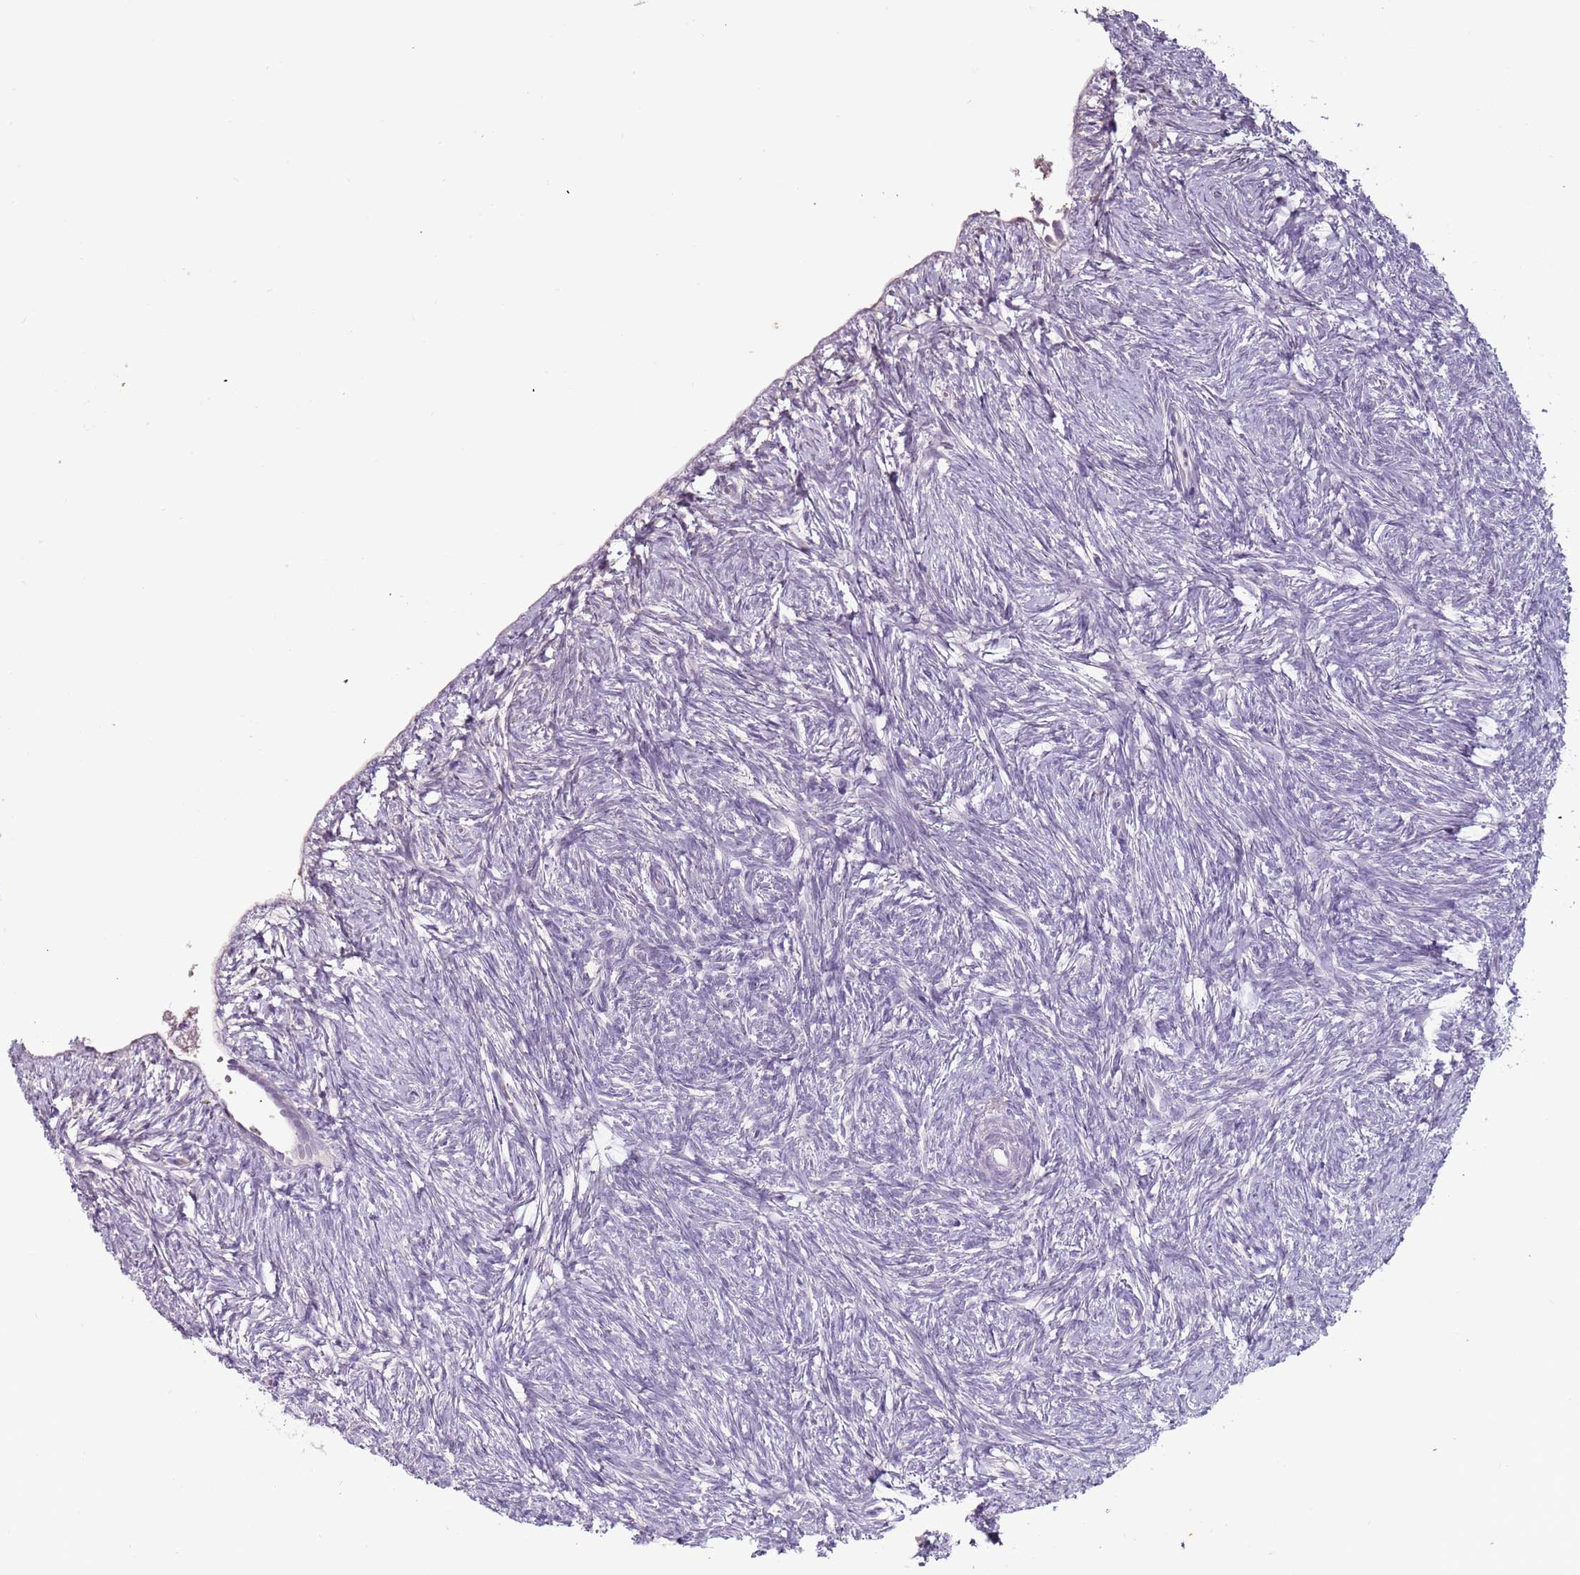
{"staining": {"intensity": "negative", "quantity": "none", "location": "none"}, "tissue": "ovary", "cell_type": "Ovarian stroma cells", "image_type": "normal", "snomed": [{"axis": "morphology", "description": "Normal tissue, NOS"}, {"axis": "topography", "description": "Ovary"}], "caption": "Ovarian stroma cells are negative for brown protein staining in unremarkable ovary. Brightfield microscopy of immunohistochemistry (IHC) stained with DAB (3,3'-diaminobenzidine) (brown) and hematoxylin (blue), captured at high magnification.", "gene": "SYS1", "patient": {"sex": "female", "age": 51}}